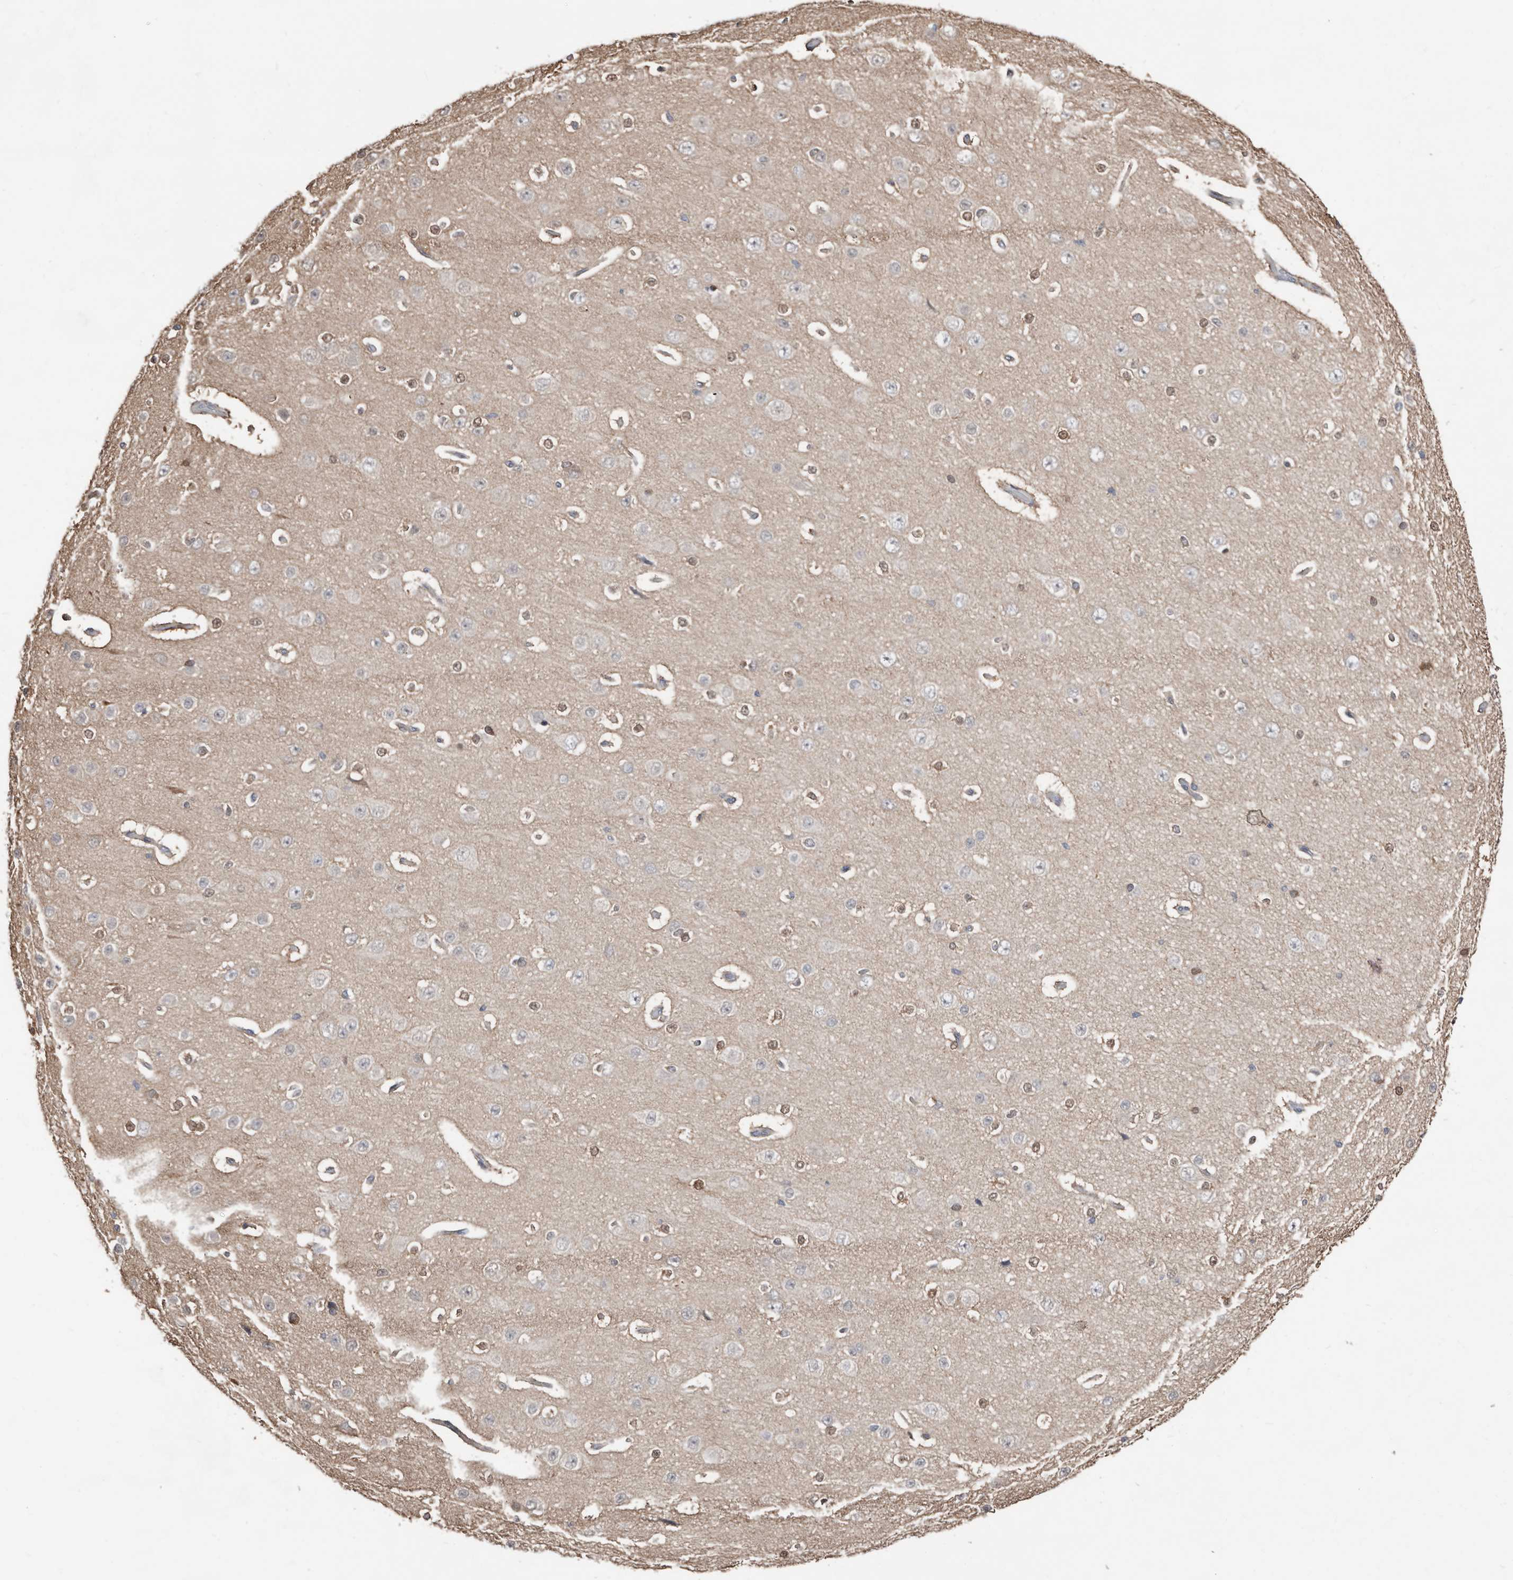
{"staining": {"intensity": "negative", "quantity": "none", "location": "none"}, "tissue": "cerebral cortex", "cell_type": "Endothelial cells", "image_type": "normal", "snomed": [{"axis": "morphology", "description": "Normal tissue, NOS"}, {"axis": "morphology", "description": "Developmental malformation"}, {"axis": "topography", "description": "Cerebral cortex"}], "caption": "IHC image of benign cerebral cortex stained for a protein (brown), which exhibits no staining in endothelial cells. (Stains: DAB IHC with hematoxylin counter stain, Microscopy: brightfield microscopy at high magnification).", "gene": "ASRGL1", "patient": {"sex": "female", "age": 30}}